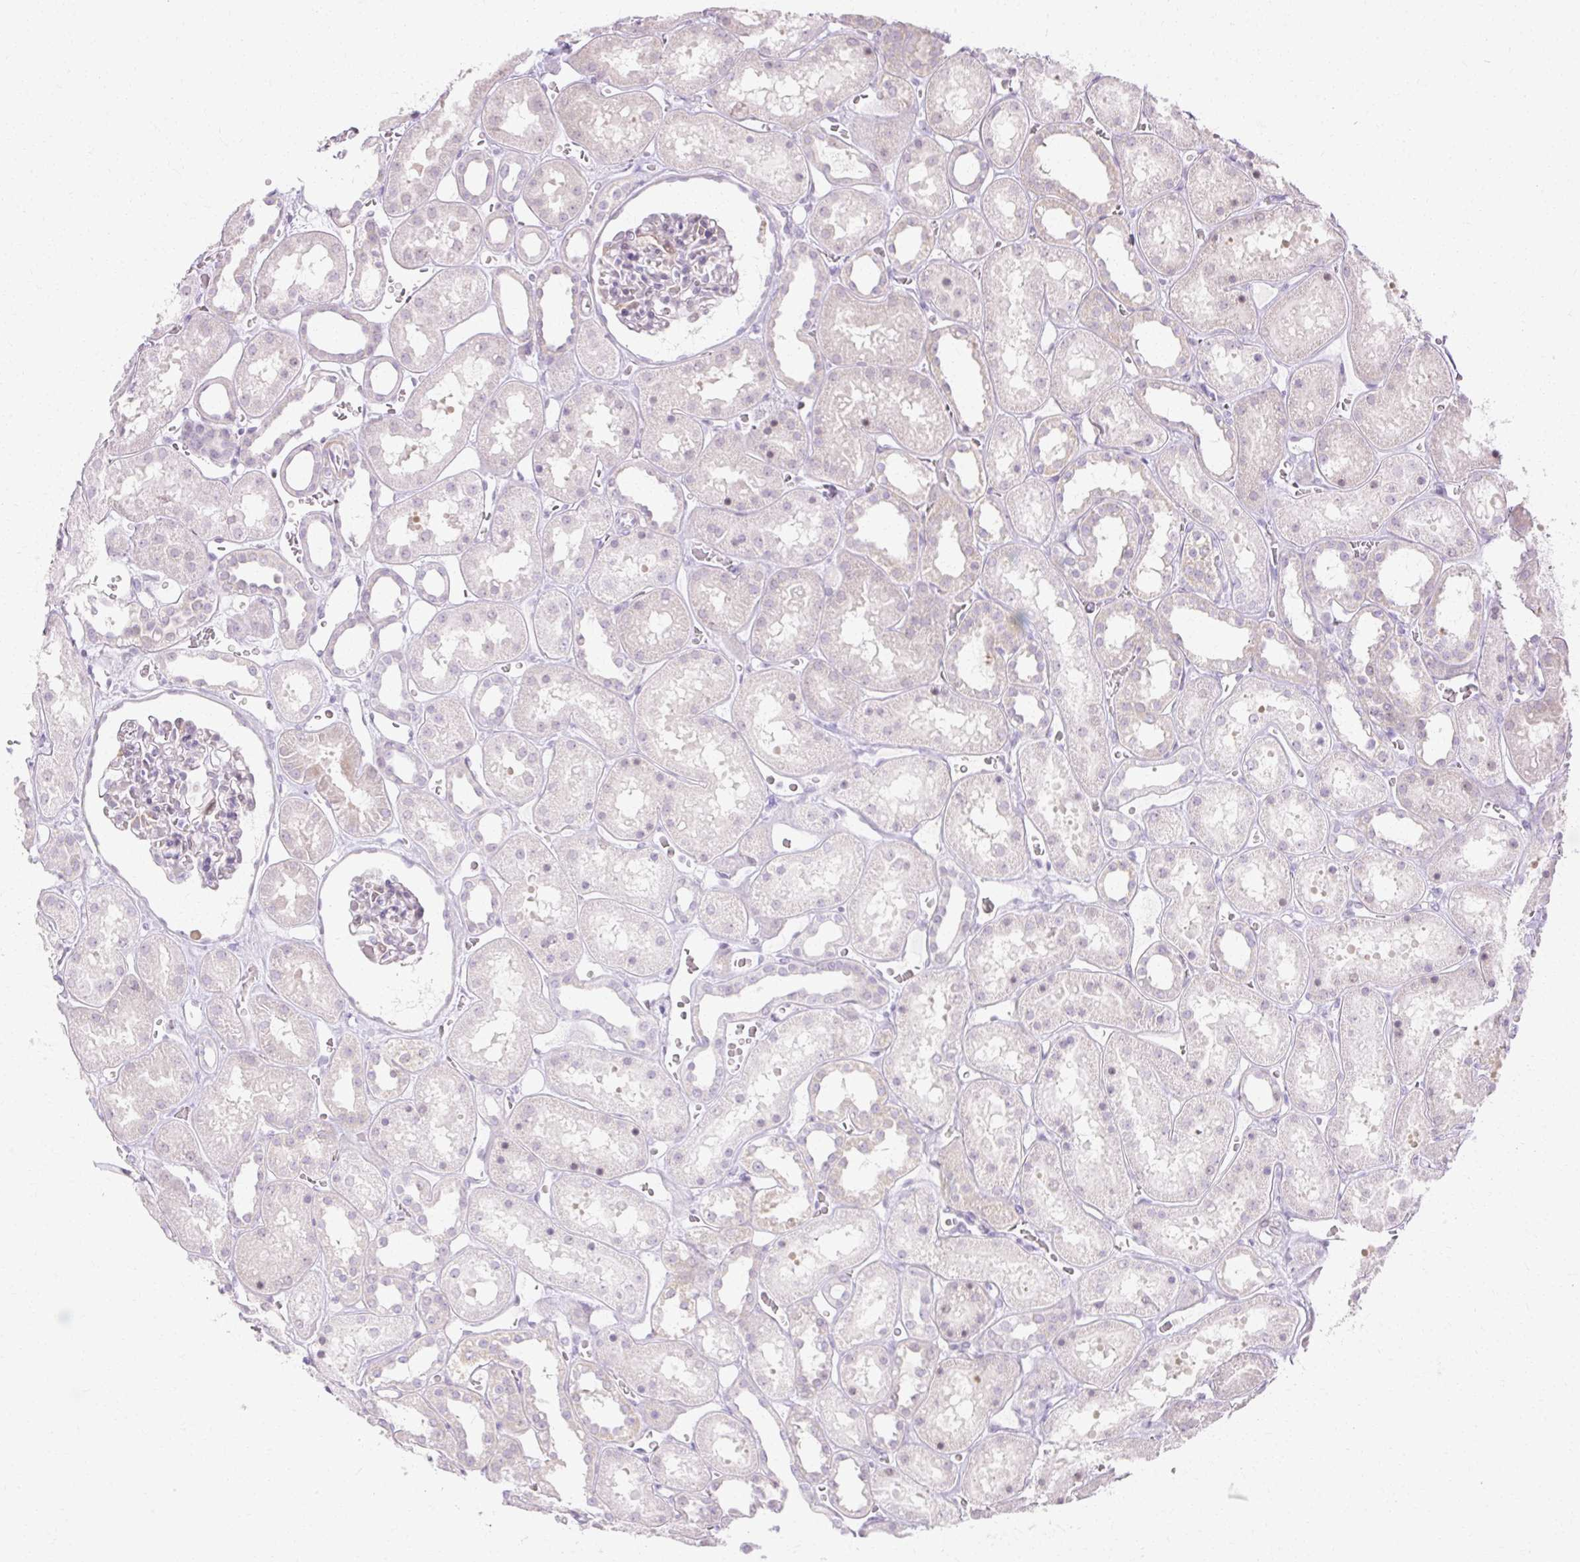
{"staining": {"intensity": "negative", "quantity": "none", "location": "none"}, "tissue": "kidney", "cell_type": "Cells in glomeruli", "image_type": "normal", "snomed": [{"axis": "morphology", "description": "Normal tissue, NOS"}, {"axis": "topography", "description": "Kidney"}], "caption": "The photomicrograph demonstrates no significant positivity in cells in glomeruli of kidney.", "gene": "C3orf49", "patient": {"sex": "female", "age": 41}}